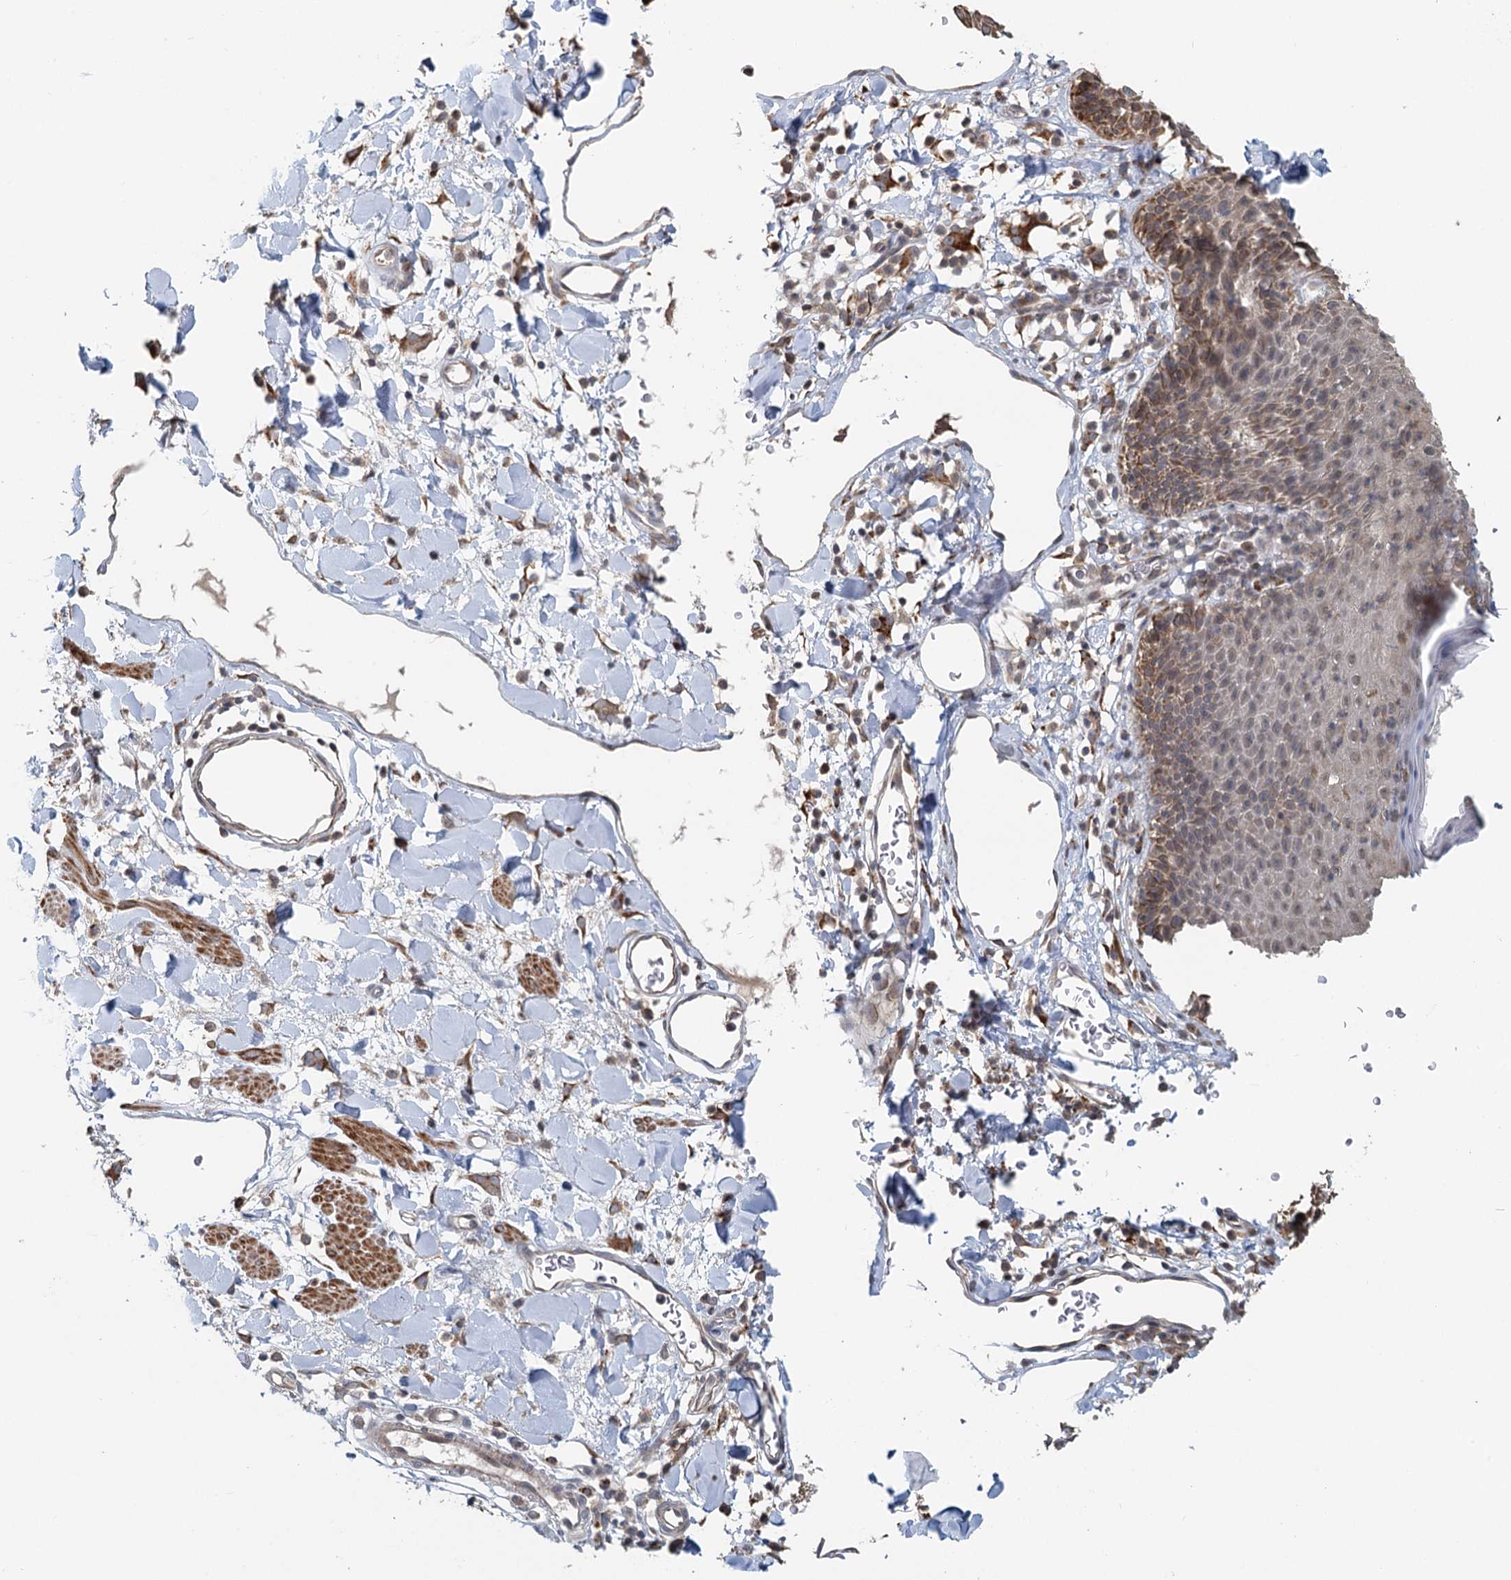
{"staining": {"intensity": "moderate", "quantity": "25%-75%", "location": "cytoplasmic/membranous"}, "tissue": "skin", "cell_type": "Epidermal cells", "image_type": "normal", "snomed": [{"axis": "morphology", "description": "Normal tissue, NOS"}, {"axis": "topography", "description": "Vulva"}], "caption": "Skin stained for a protein (brown) demonstrates moderate cytoplasmic/membranous positive expression in about 25%-75% of epidermal cells.", "gene": "RNF111", "patient": {"sex": "female", "age": 68}}